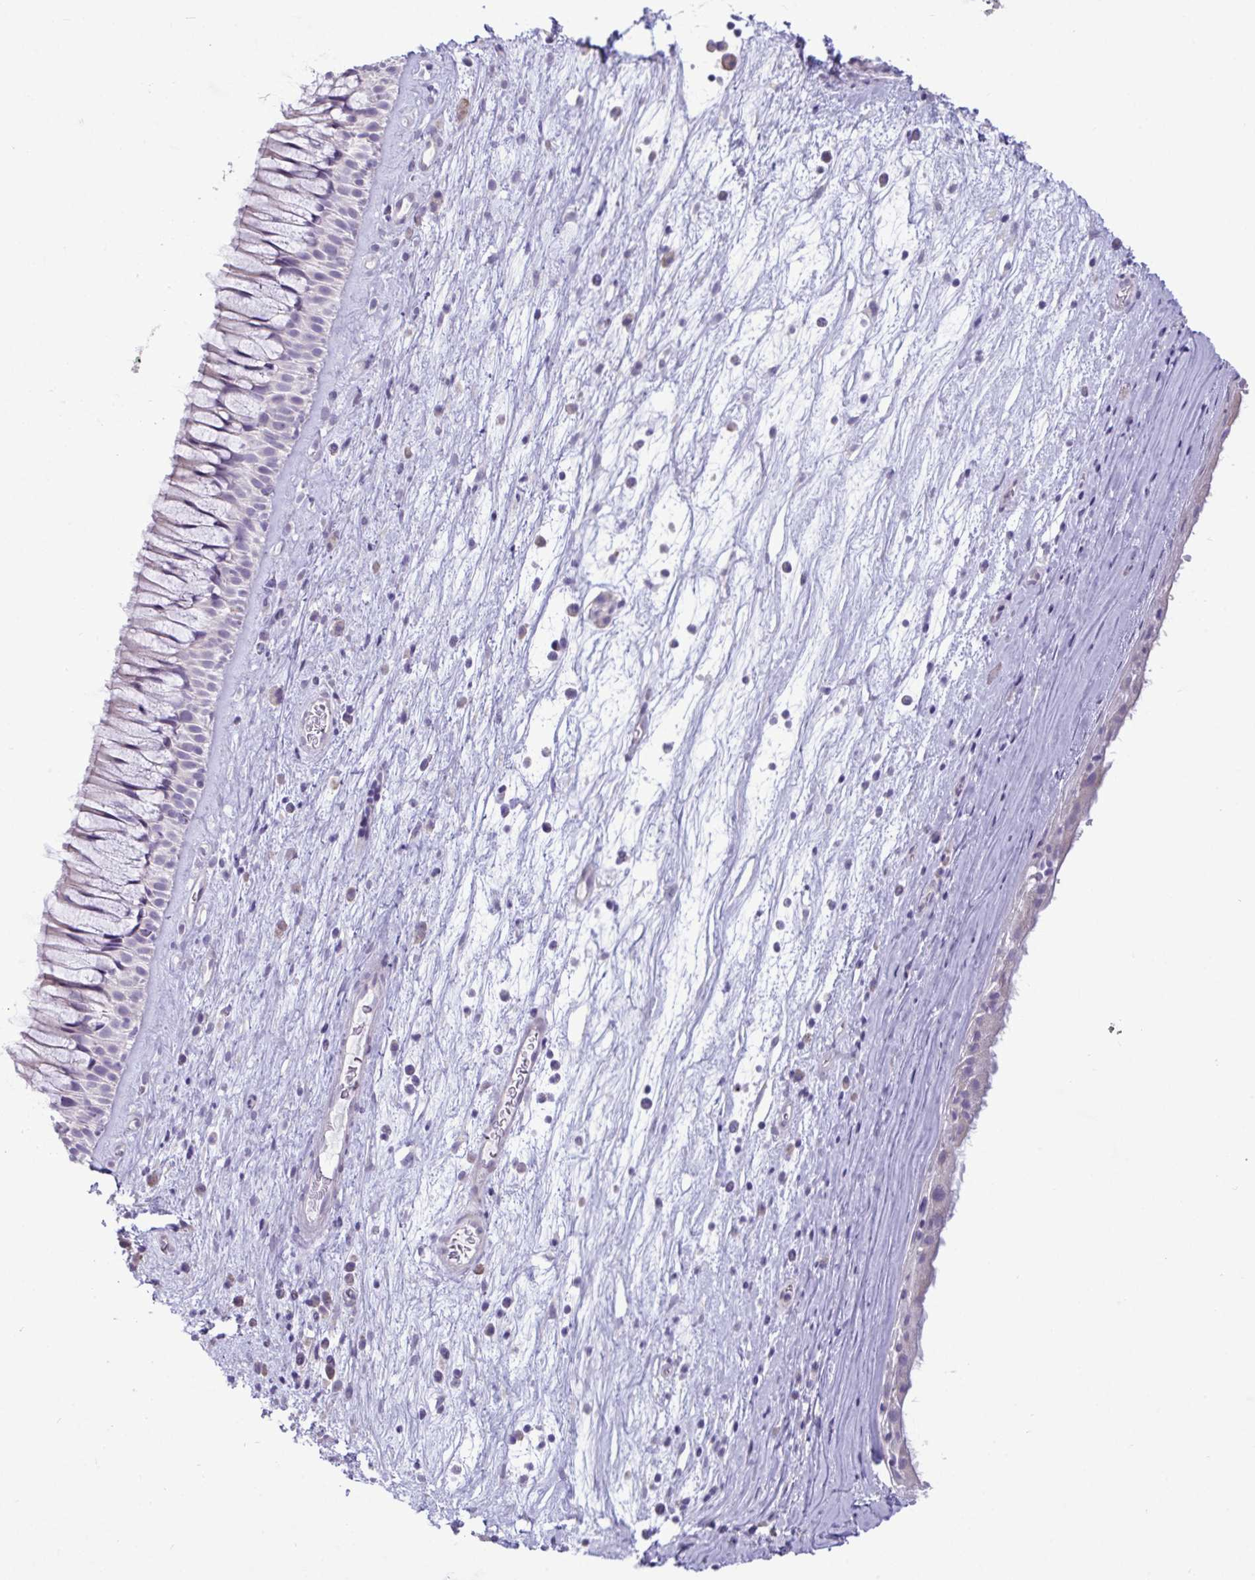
{"staining": {"intensity": "negative", "quantity": "none", "location": "none"}, "tissue": "nasopharynx", "cell_type": "Respiratory epithelial cells", "image_type": "normal", "snomed": [{"axis": "morphology", "description": "Normal tissue, NOS"}, {"axis": "topography", "description": "Nasopharynx"}], "caption": "Image shows no significant protein positivity in respiratory epithelial cells of benign nasopharynx. The staining is performed using DAB brown chromogen with nuclei counter-stained in using hematoxylin.", "gene": "C4orf33", "patient": {"sex": "male", "age": 74}}